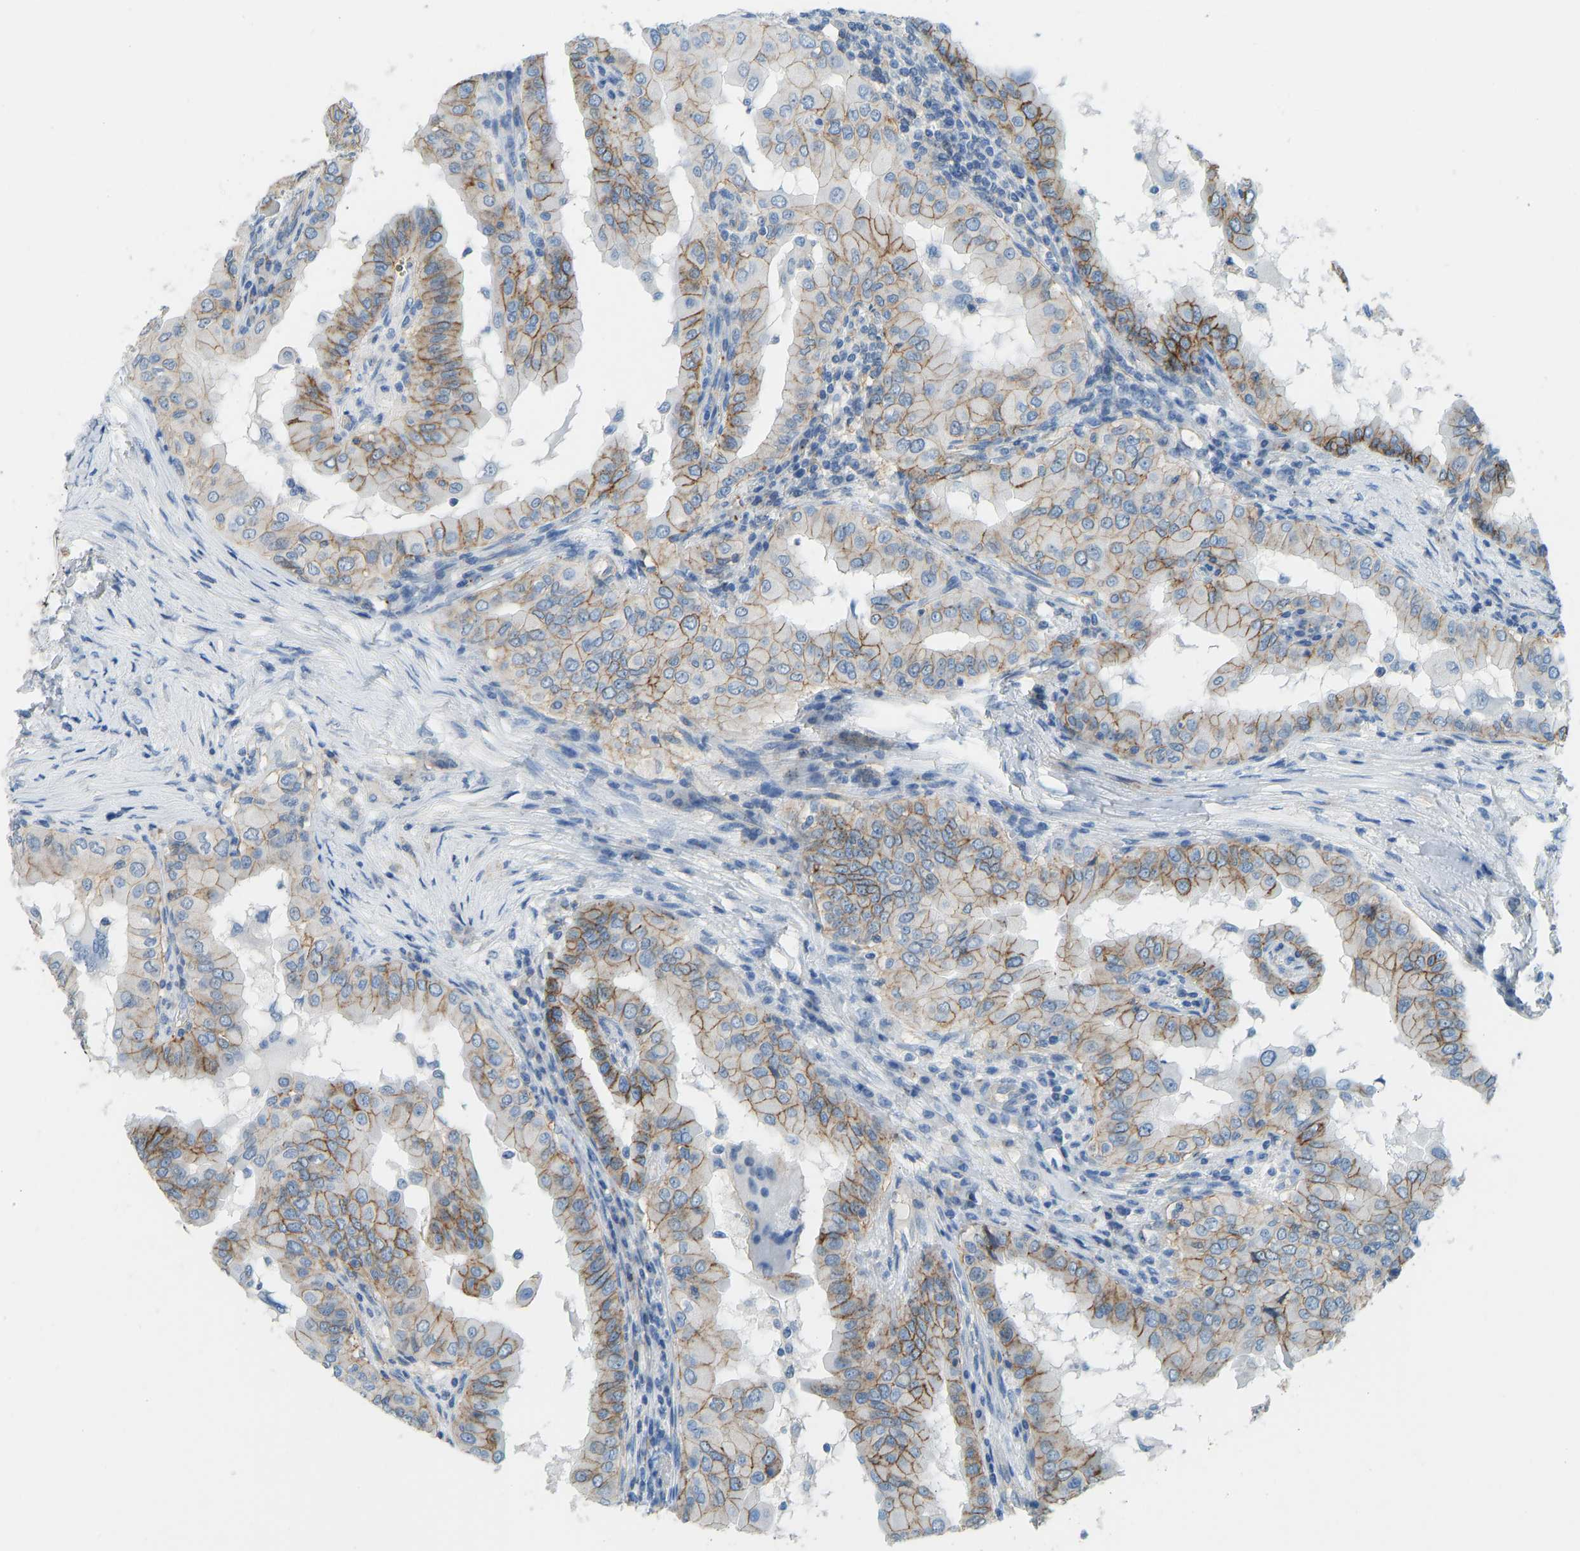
{"staining": {"intensity": "moderate", "quantity": ">75%", "location": "cytoplasmic/membranous"}, "tissue": "thyroid cancer", "cell_type": "Tumor cells", "image_type": "cancer", "snomed": [{"axis": "morphology", "description": "Papillary adenocarcinoma, NOS"}, {"axis": "topography", "description": "Thyroid gland"}], "caption": "Thyroid cancer stained with immunohistochemistry shows moderate cytoplasmic/membranous positivity in approximately >75% of tumor cells. Immunohistochemistry stains the protein of interest in brown and the nuclei are stained blue.", "gene": "ATP1A1", "patient": {"sex": "male", "age": 33}}